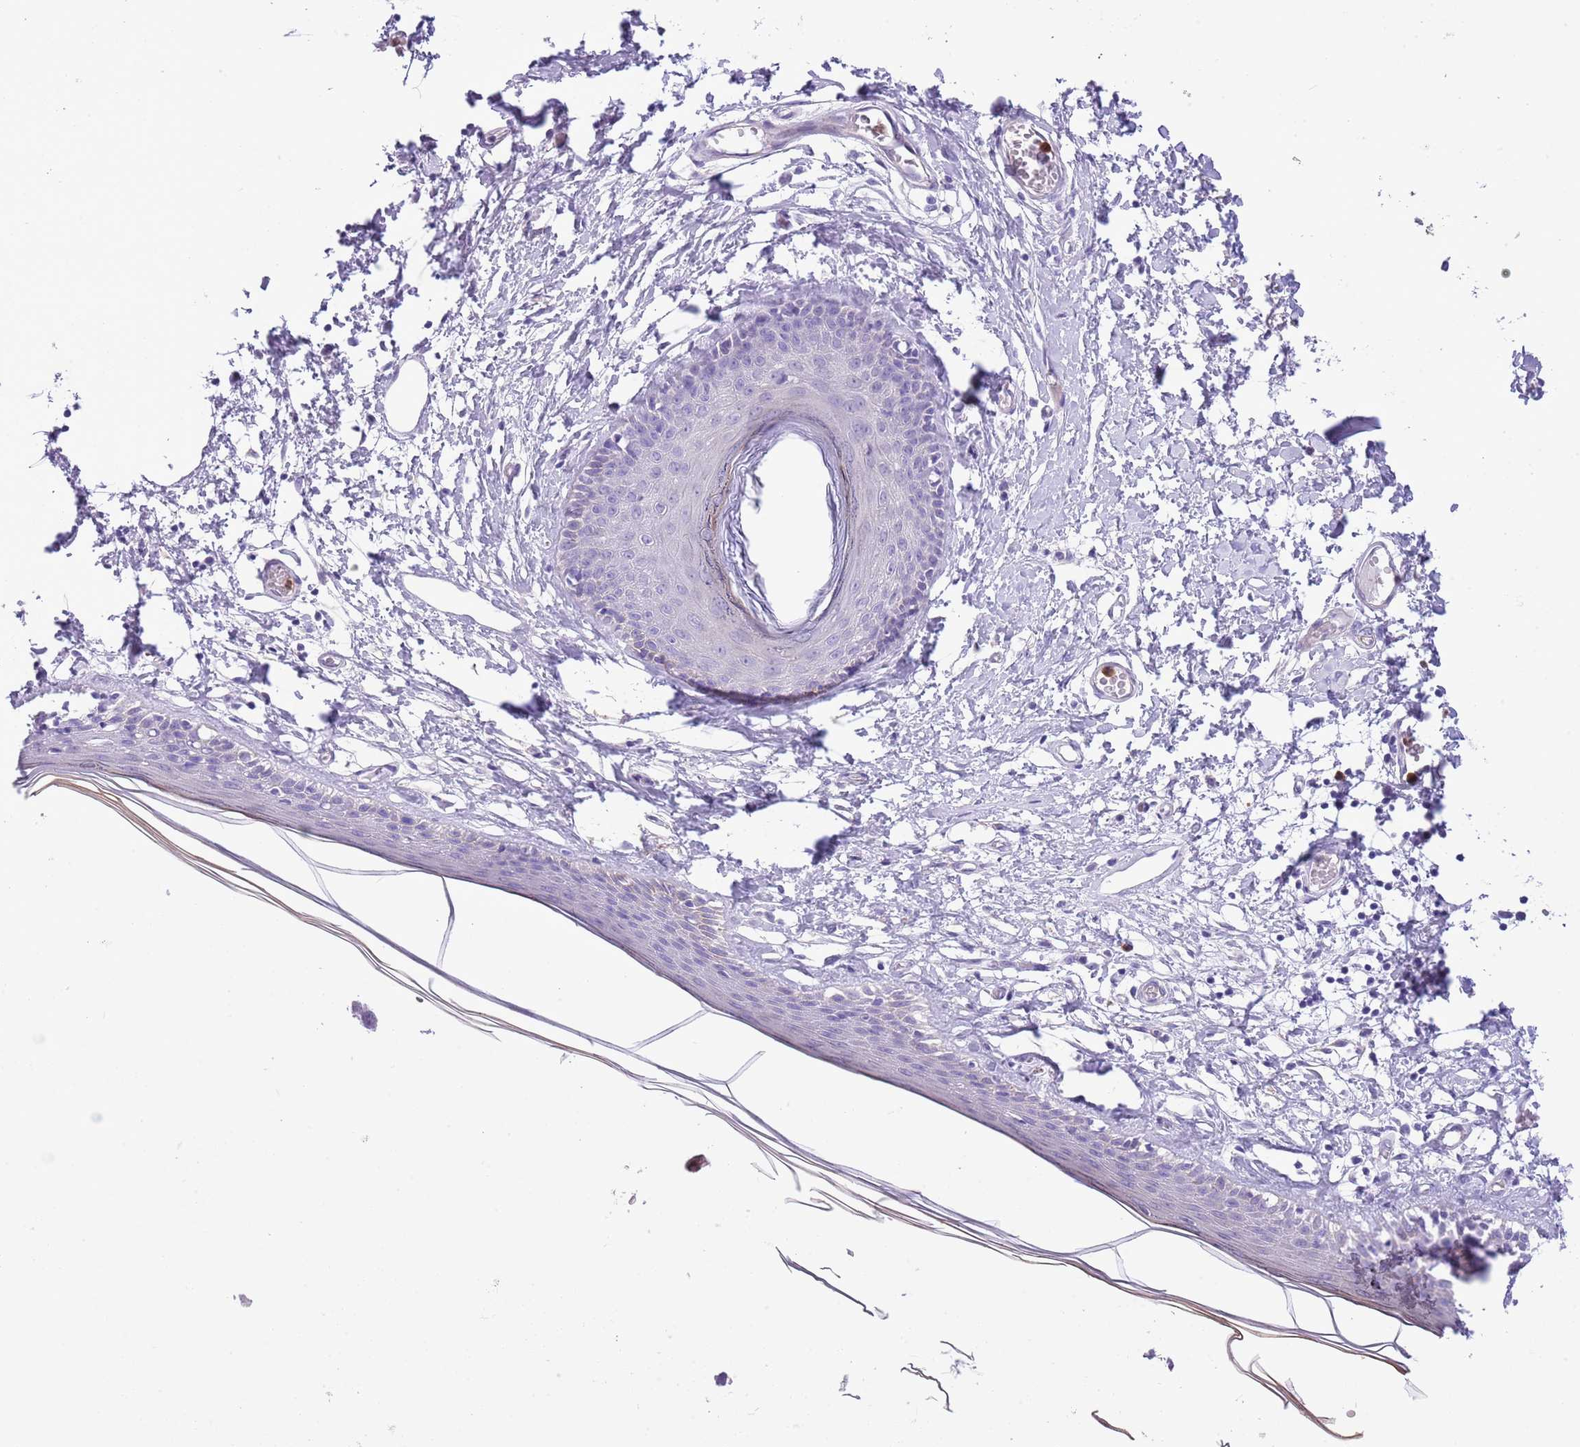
{"staining": {"intensity": "negative", "quantity": "none", "location": "none"}, "tissue": "skin", "cell_type": "Epidermal cells", "image_type": "normal", "snomed": [{"axis": "morphology", "description": "Normal tissue, NOS"}, {"axis": "topography", "description": "Adipose tissue"}, {"axis": "topography", "description": "Vascular tissue"}, {"axis": "topography", "description": "Vulva"}, {"axis": "topography", "description": "Peripheral nerve tissue"}], "caption": "Immunohistochemical staining of unremarkable skin displays no significant staining in epidermal cells. (DAB (3,3'-diaminobenzidine) immunohistochemistry with hematoxylin counter stain).", "gene": "OR6M1", "patient": {"sex": "female", "age": 86}}